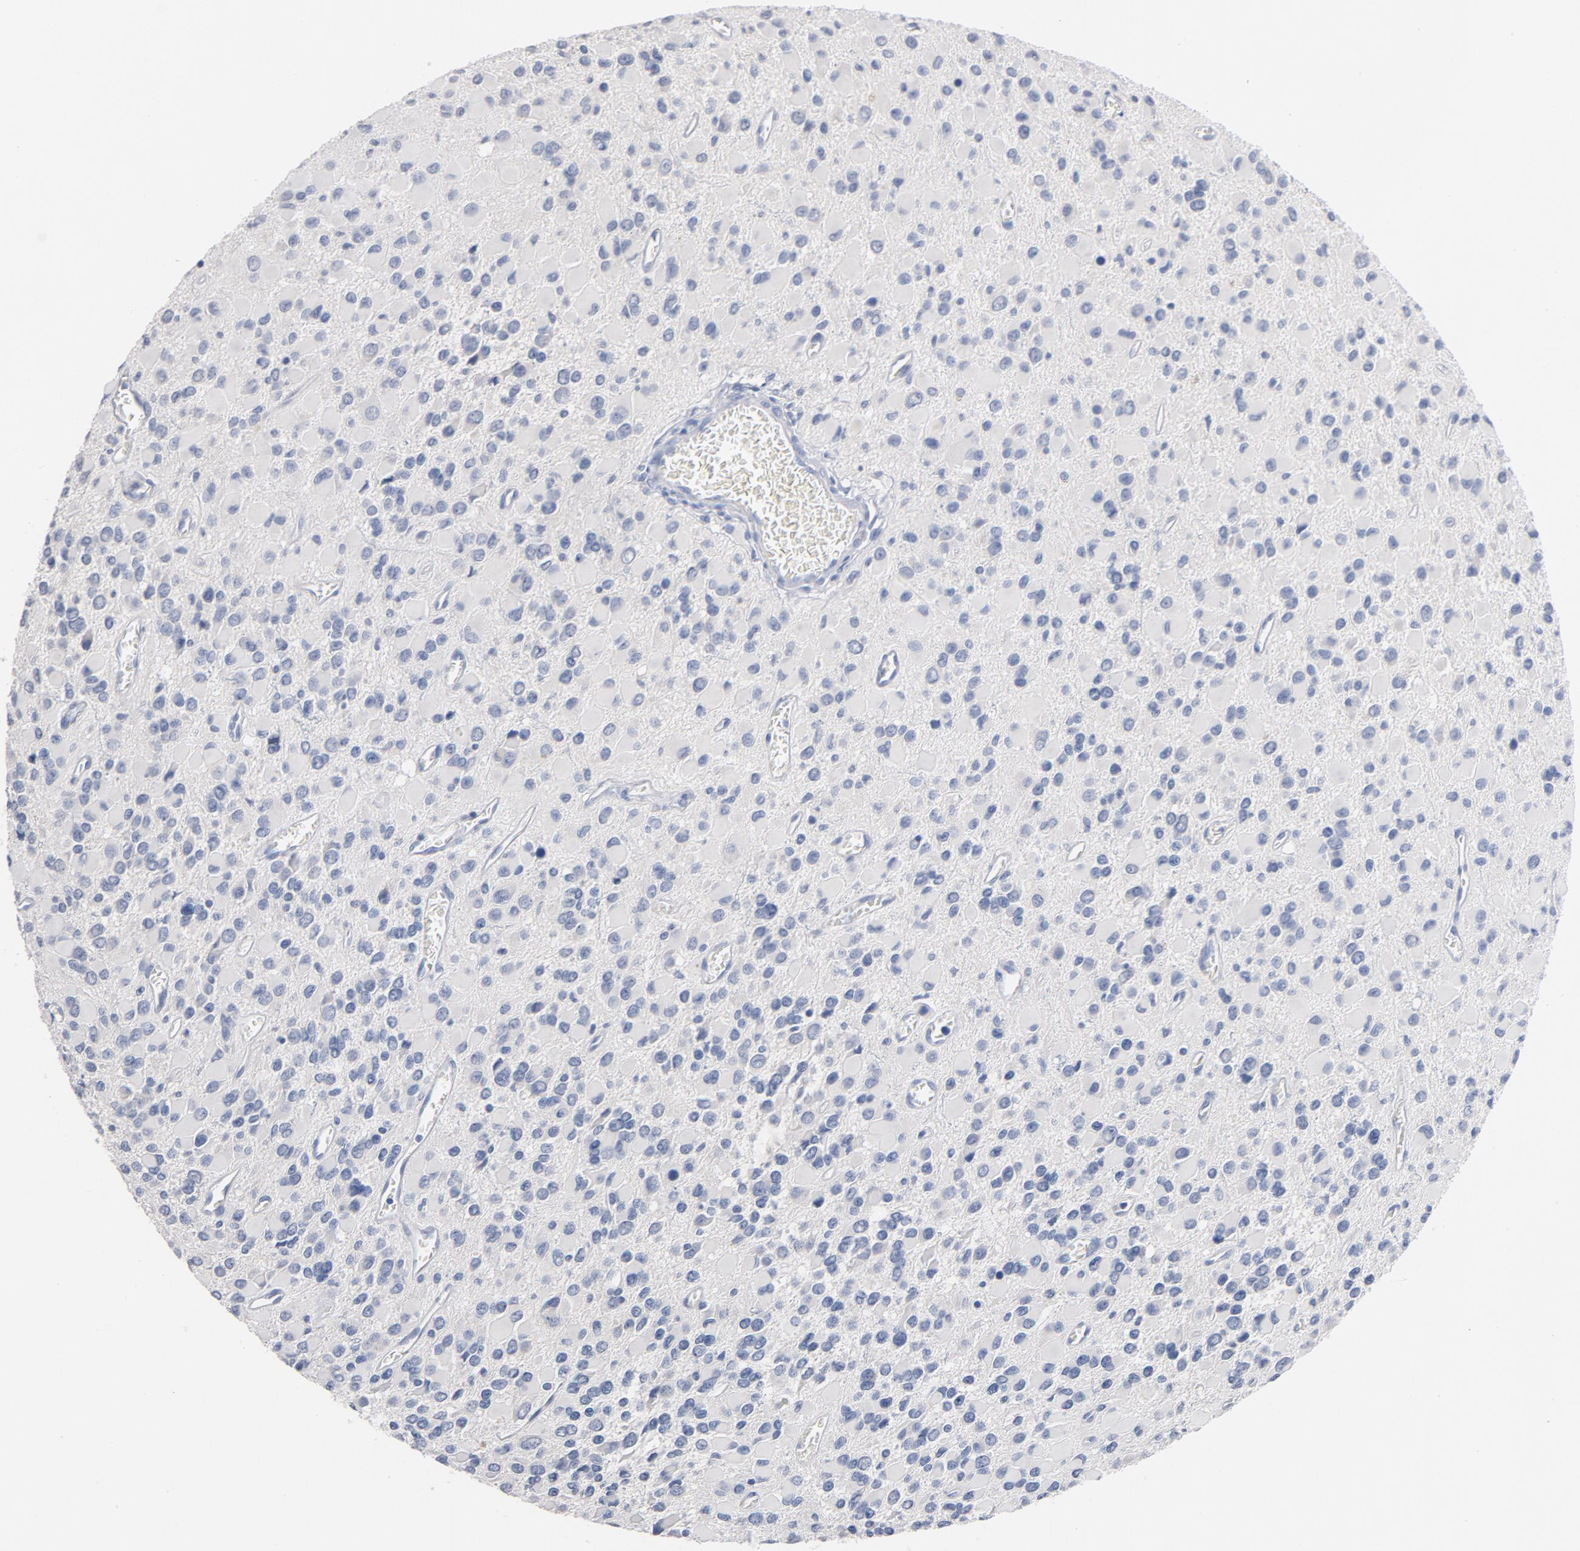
{"staining": {"intensity": "negative", "quantity": "none", "location": "none"}, "tissue": "glioma", "cell_type": "Tumor cells", "image_type": "cancer", "snomed": [{"axis": "morphology", "description": "Glioma, malignant, Low grade"}, {"axis": "topography", "description": "Brain"}], "caption": "High magnification brightfield microscopy of glioma stained with DAB (3,3'-diaminobenzidine) (brown) and counterstained with hematoxylin (blue): tumor cells show no significant positivity.", "gene": "ZCCHC13", "patient": {"sex": "male", "age": 42}}